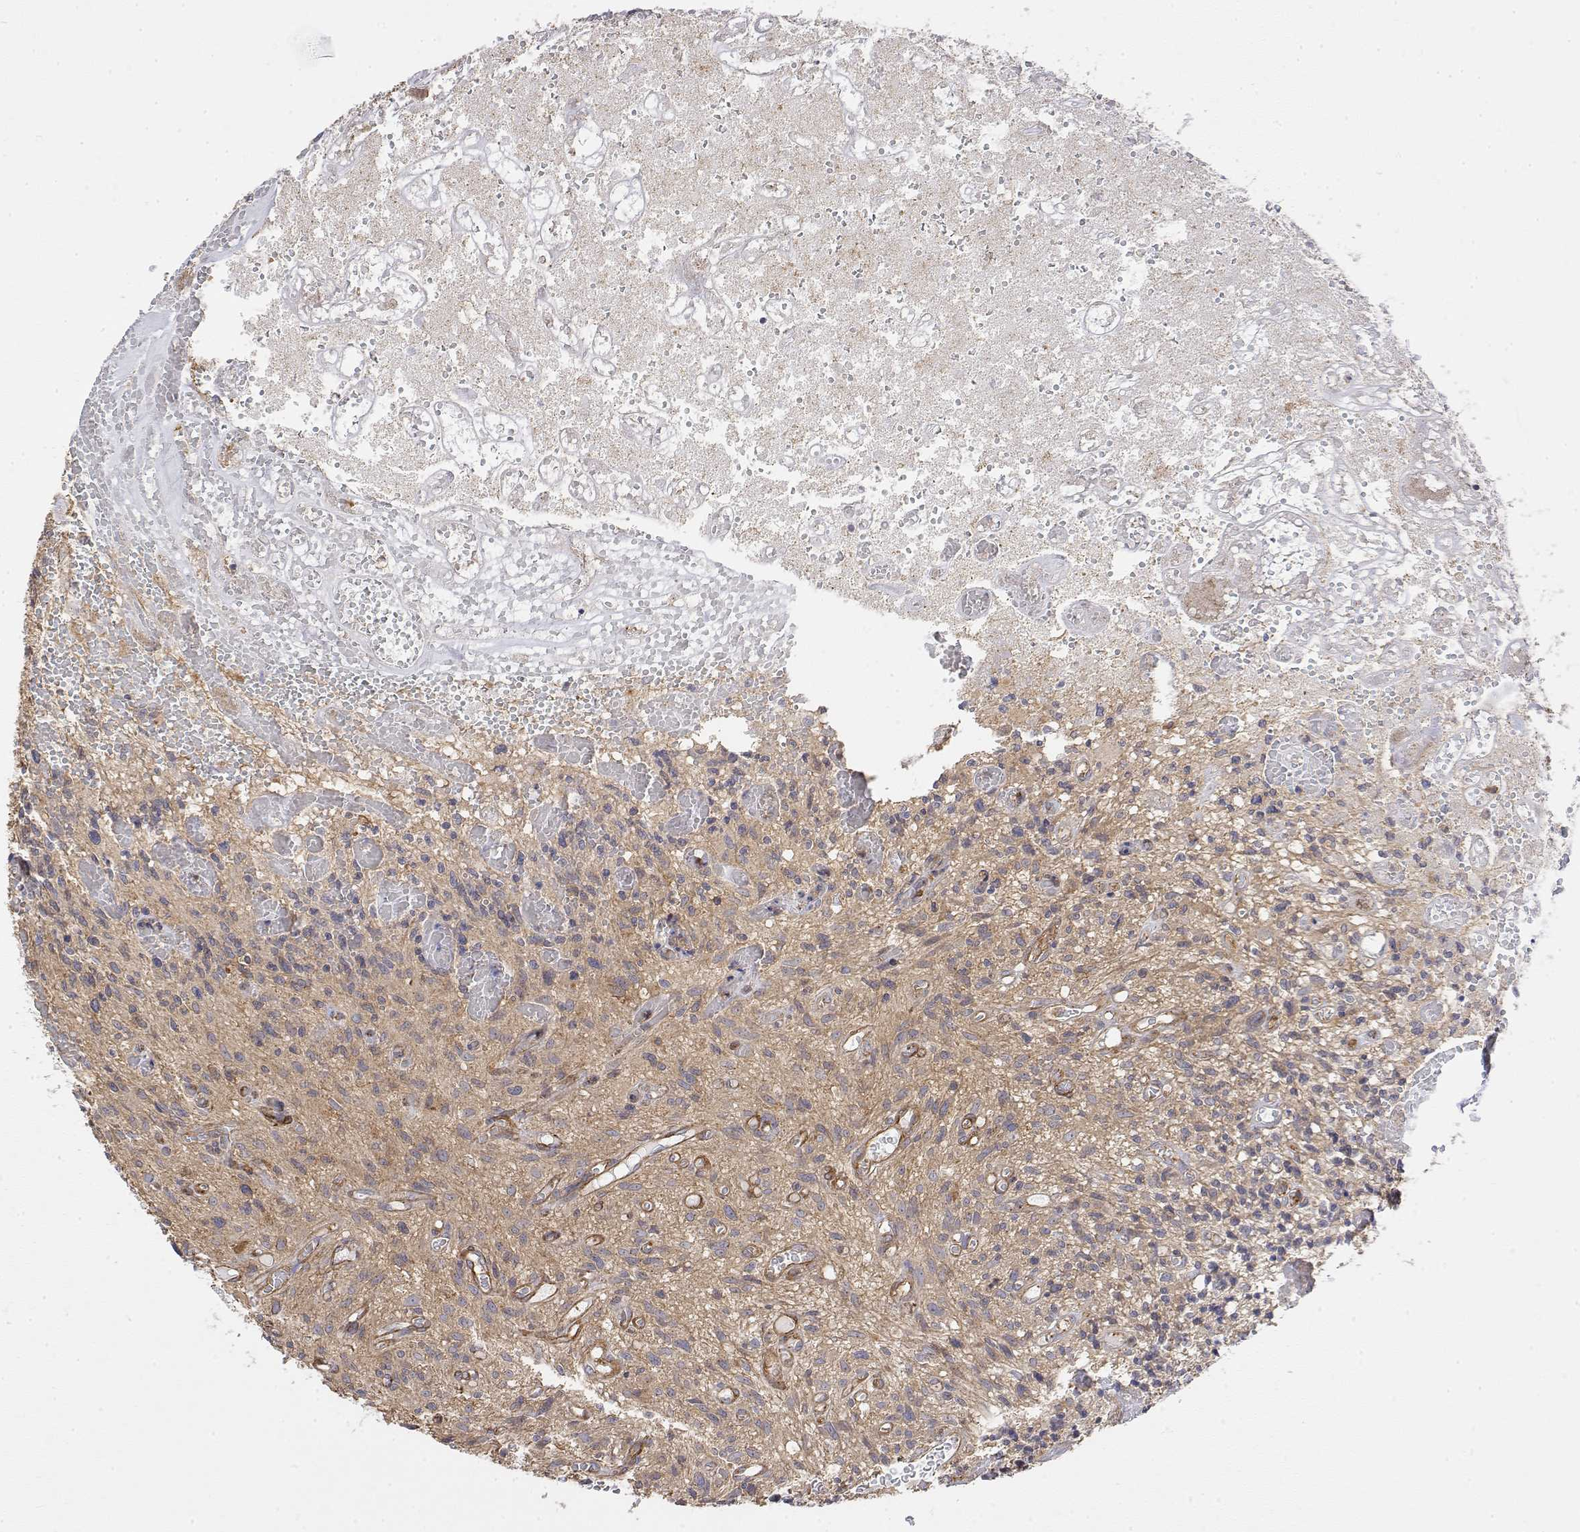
{"staining": {"intensity": "negative", "quantity": "none", "location": "none"}, "tissue": "glioma", "cell_type": "Tumor cells", "image_type": "cancer", "snomed": [{"axis": "morphology", "description": "Glioma, malignant, High grade"}, {"axis": "topography", "description": "Brain"}], "caption": "Histopathology image shows no significant protein expression in tumor cells of glioma. (DAB immunohistochemistry with hematoxylin counter stain).", "gene": "PACSIN2", "patient": {"sex": "male", "age": 75}}